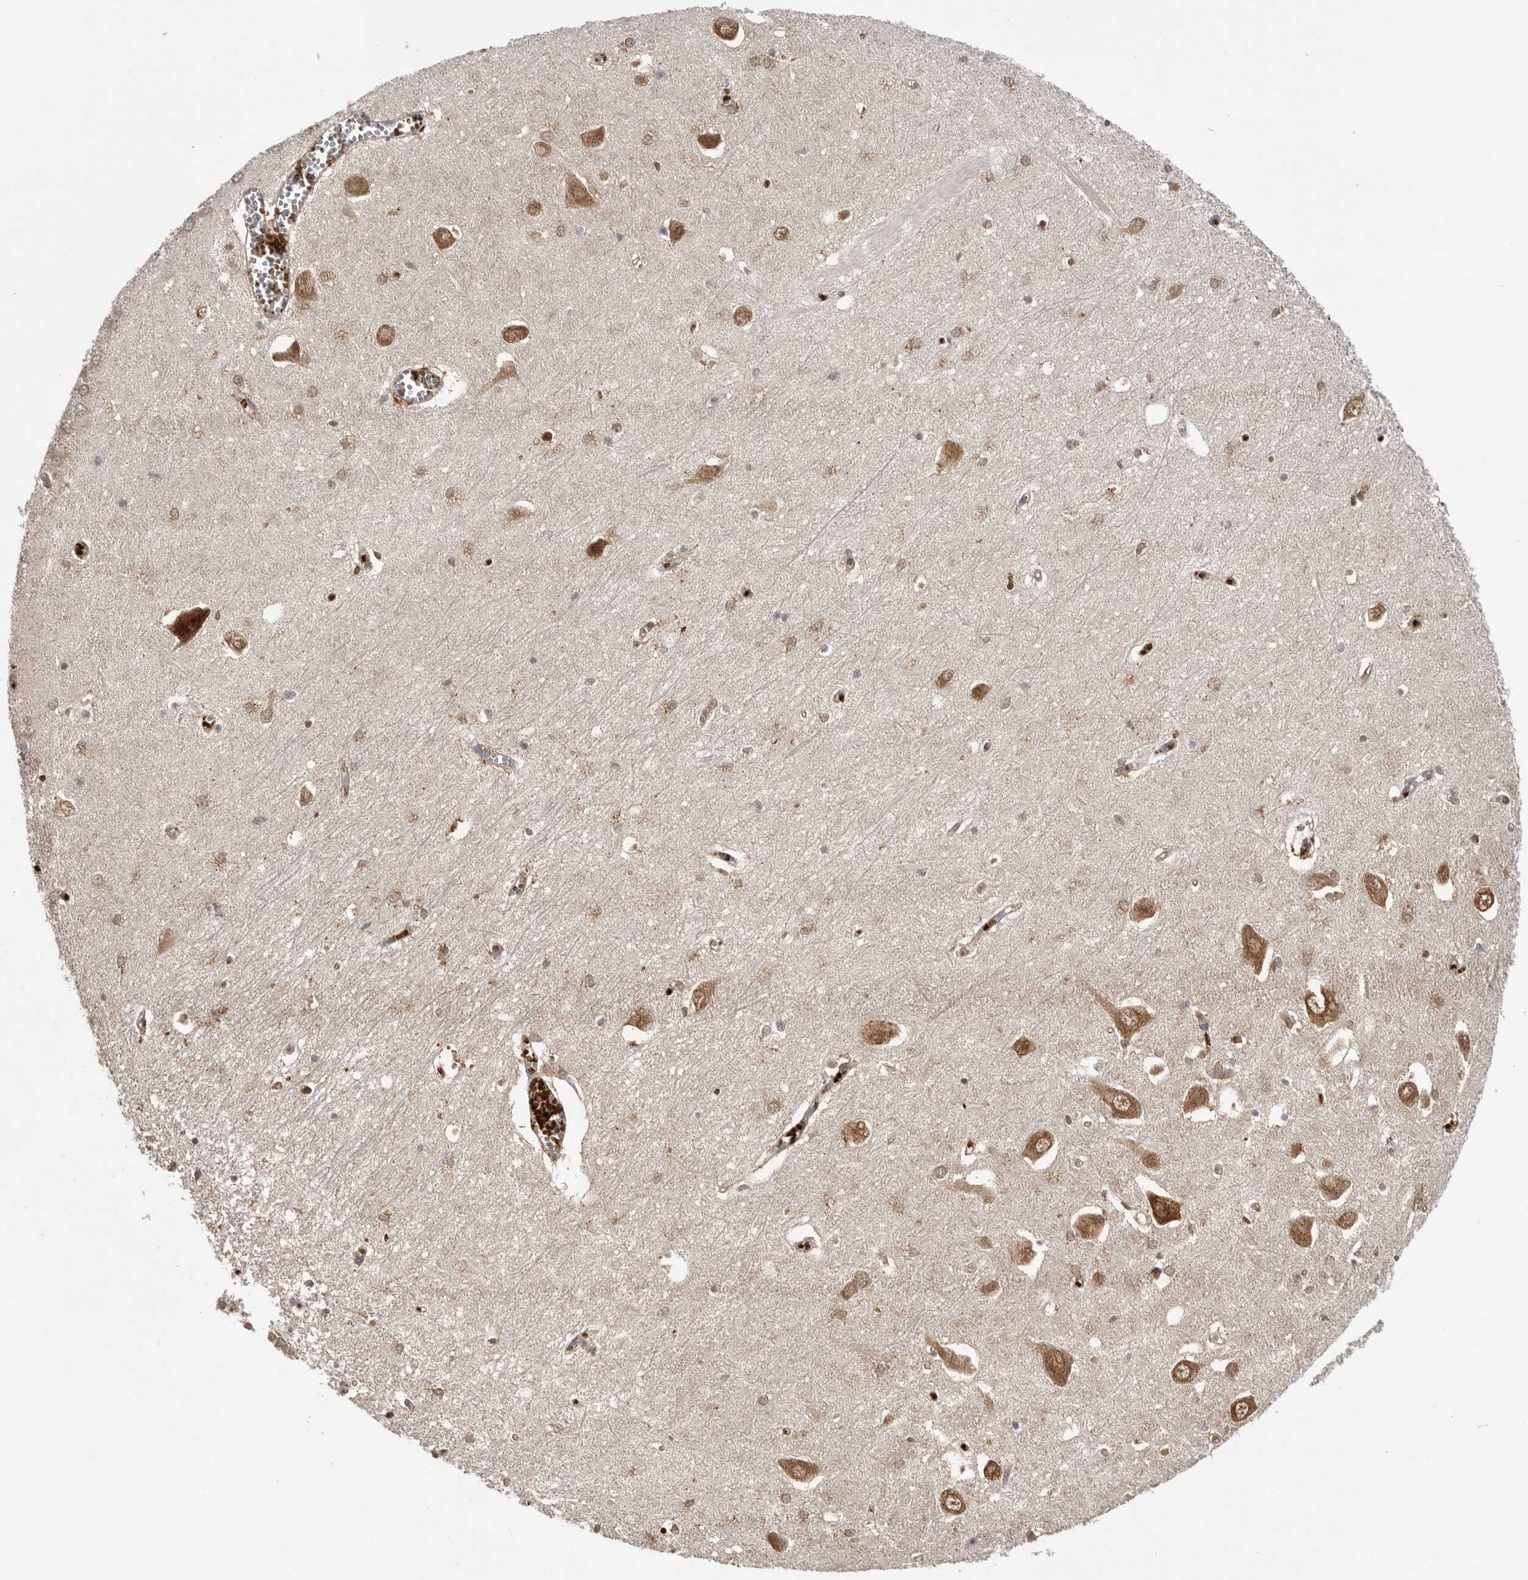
{"staining": {"intensity": "moderate", "quantity": "<25%", "location": "cytoplasmic/membranous"}, "tissue": "hippocampus", "cell_type": "Glial cells", "image_type": "normal", "snomed": [{"axis": "morphology", "description": "Normal tissue, NOS"}, {"axis": "topography", "description": "Hippocampus"}], "caption": "A brown stain labels moderate cytoplasmic/membranous staining of a protein in glial cells of benign human hippocampus. (DAB = brown stain, brightfield microscopy at high magnification).", "gene": "GALNS", "patient": {"sex": "male", "age": 70}}